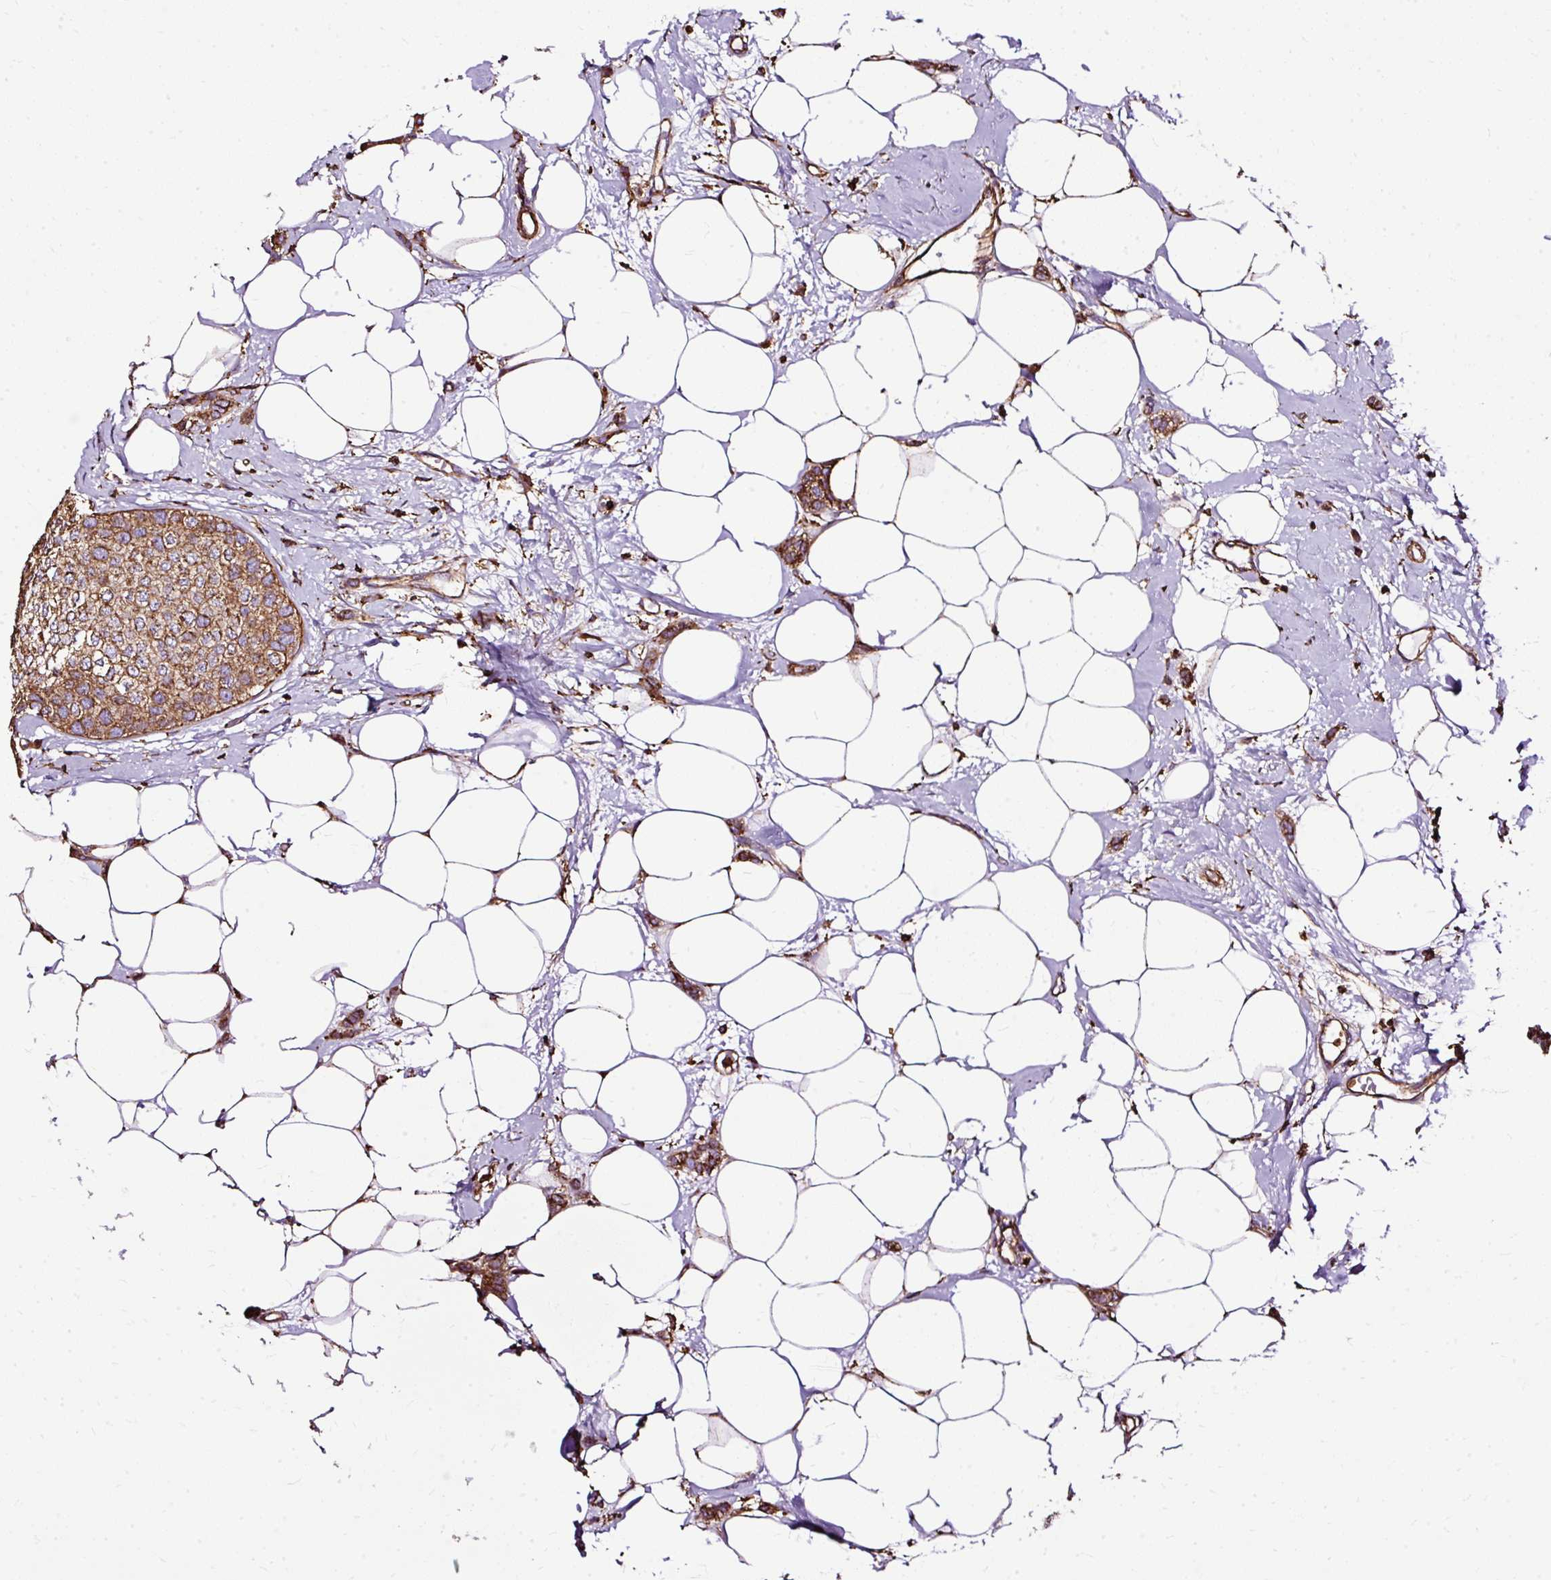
{"staining": {"intensity": "moderate", "quantity": ">75%", "location": "cytoplasmic/membranous"}, "tissue": "breast cancer", "cell_type": "Tumor cells", "image_type": "cancer", "snomed": [{"axis": "morphology", "description": "Duct carcinoma"}, {"axis": "topography", "description": "Breast"}], "caption": "There is medium levels of moderate cytoplasmic/membranous staining in tumor cells of breast cancer, as demonstrated by immunohistochemical staining (brown color).", "gene": "KLHL11", "patient": {"sex": "female", "age": 72}}